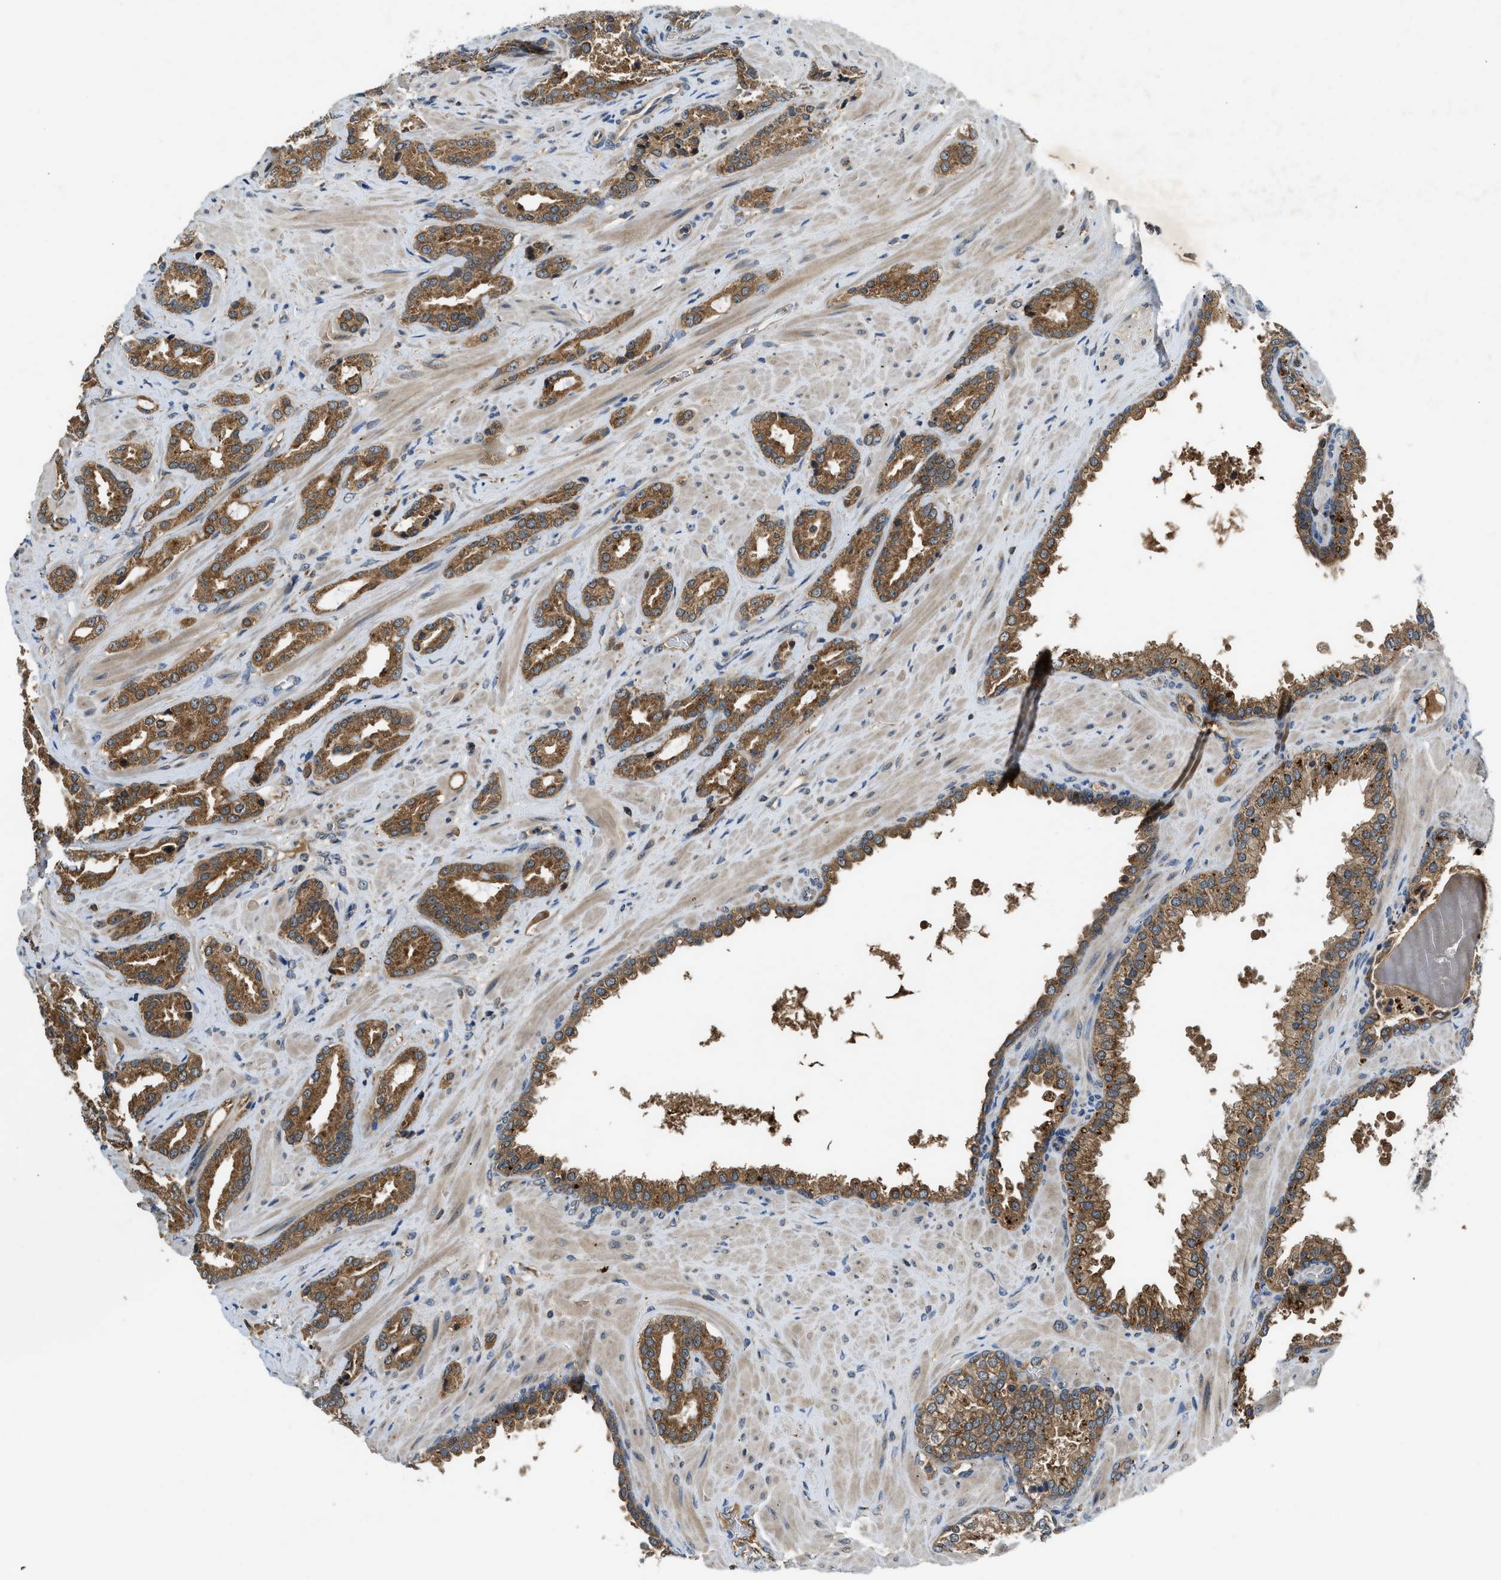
{"staining": {"intensity": "moderate", "quantity": ">75%", "location": "cytoplasmic/membranous"}, "tissue": "prostate cancer", "cell_type": "Tumor cells", "image_type": "cancer", "snomed": [{"axis": "morphology", "description": "Adenocarcinoma, High grade"}, {"axis": "topography", "description": "Prostate"}], "caption": "Protein expression analysis of human prostate cancer reveals moderate cytoplasmic/membranous positivity in about >75% of tumor cells.", "gene": "PAFAH2", "patient": {"sex": "male", "age": 52}}